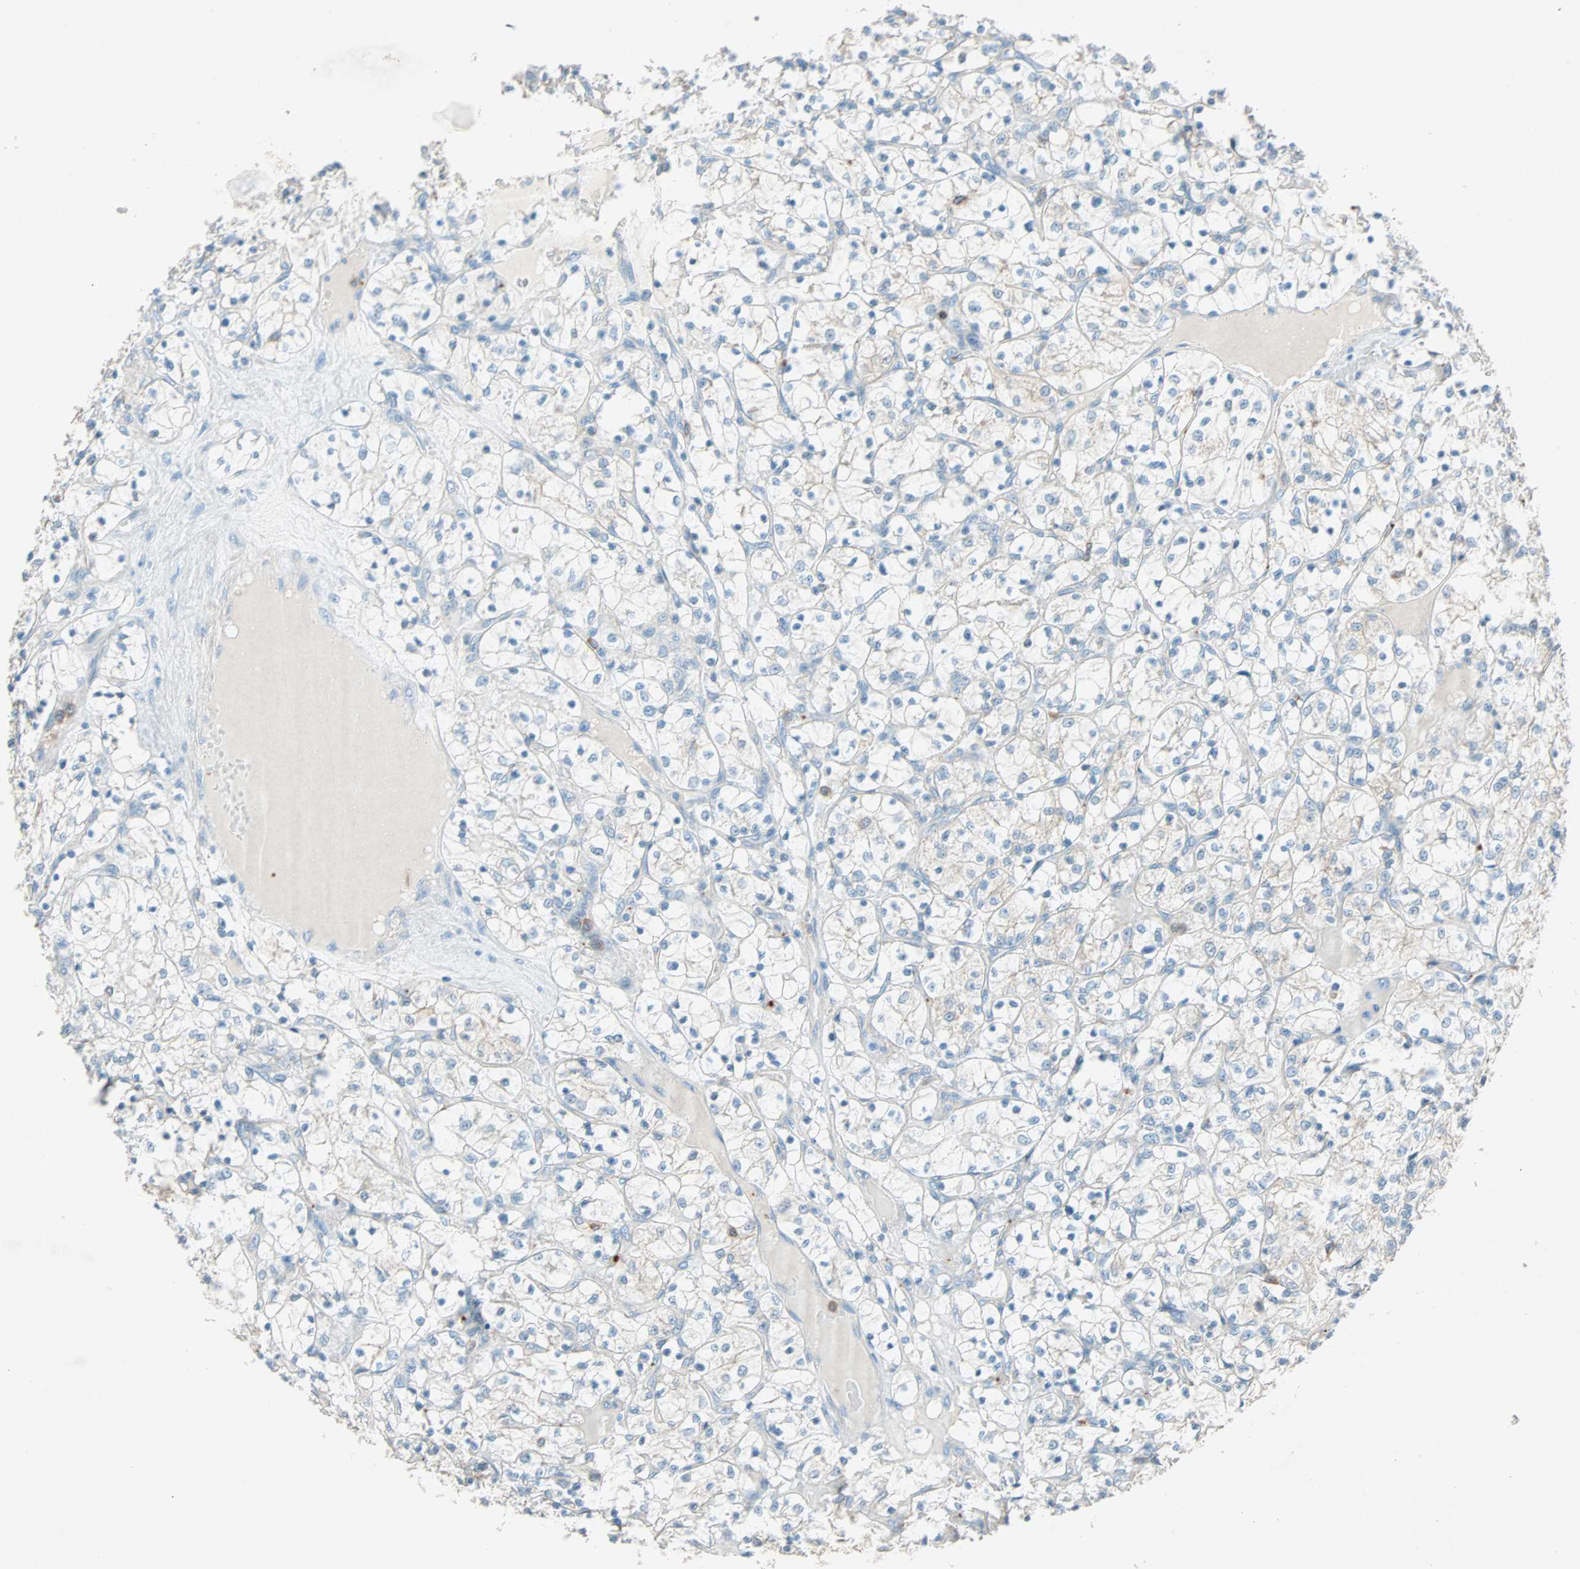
{"staining": {"intensity": "weak", "quantity": "25%-75%", "location": "cytoplasmic/membranous"}, "tissue": "renal cancer", "cell_type": "Tumor cells", "image_type": "cancer", "snomed": [{"axis": "morphology", "description": "Adenocarcinoma, NOS"}, {"axis": "topography", "description": "Kidney"}], "caption": "Immunohistochemical staining of renal cancer reveals low levels of weak cytoplasmic/membranous protein expression in approximately 25%-75% of tumor cells.", "gene": "LY6G6F", "patient": {"sex": "female", "age": 69}}